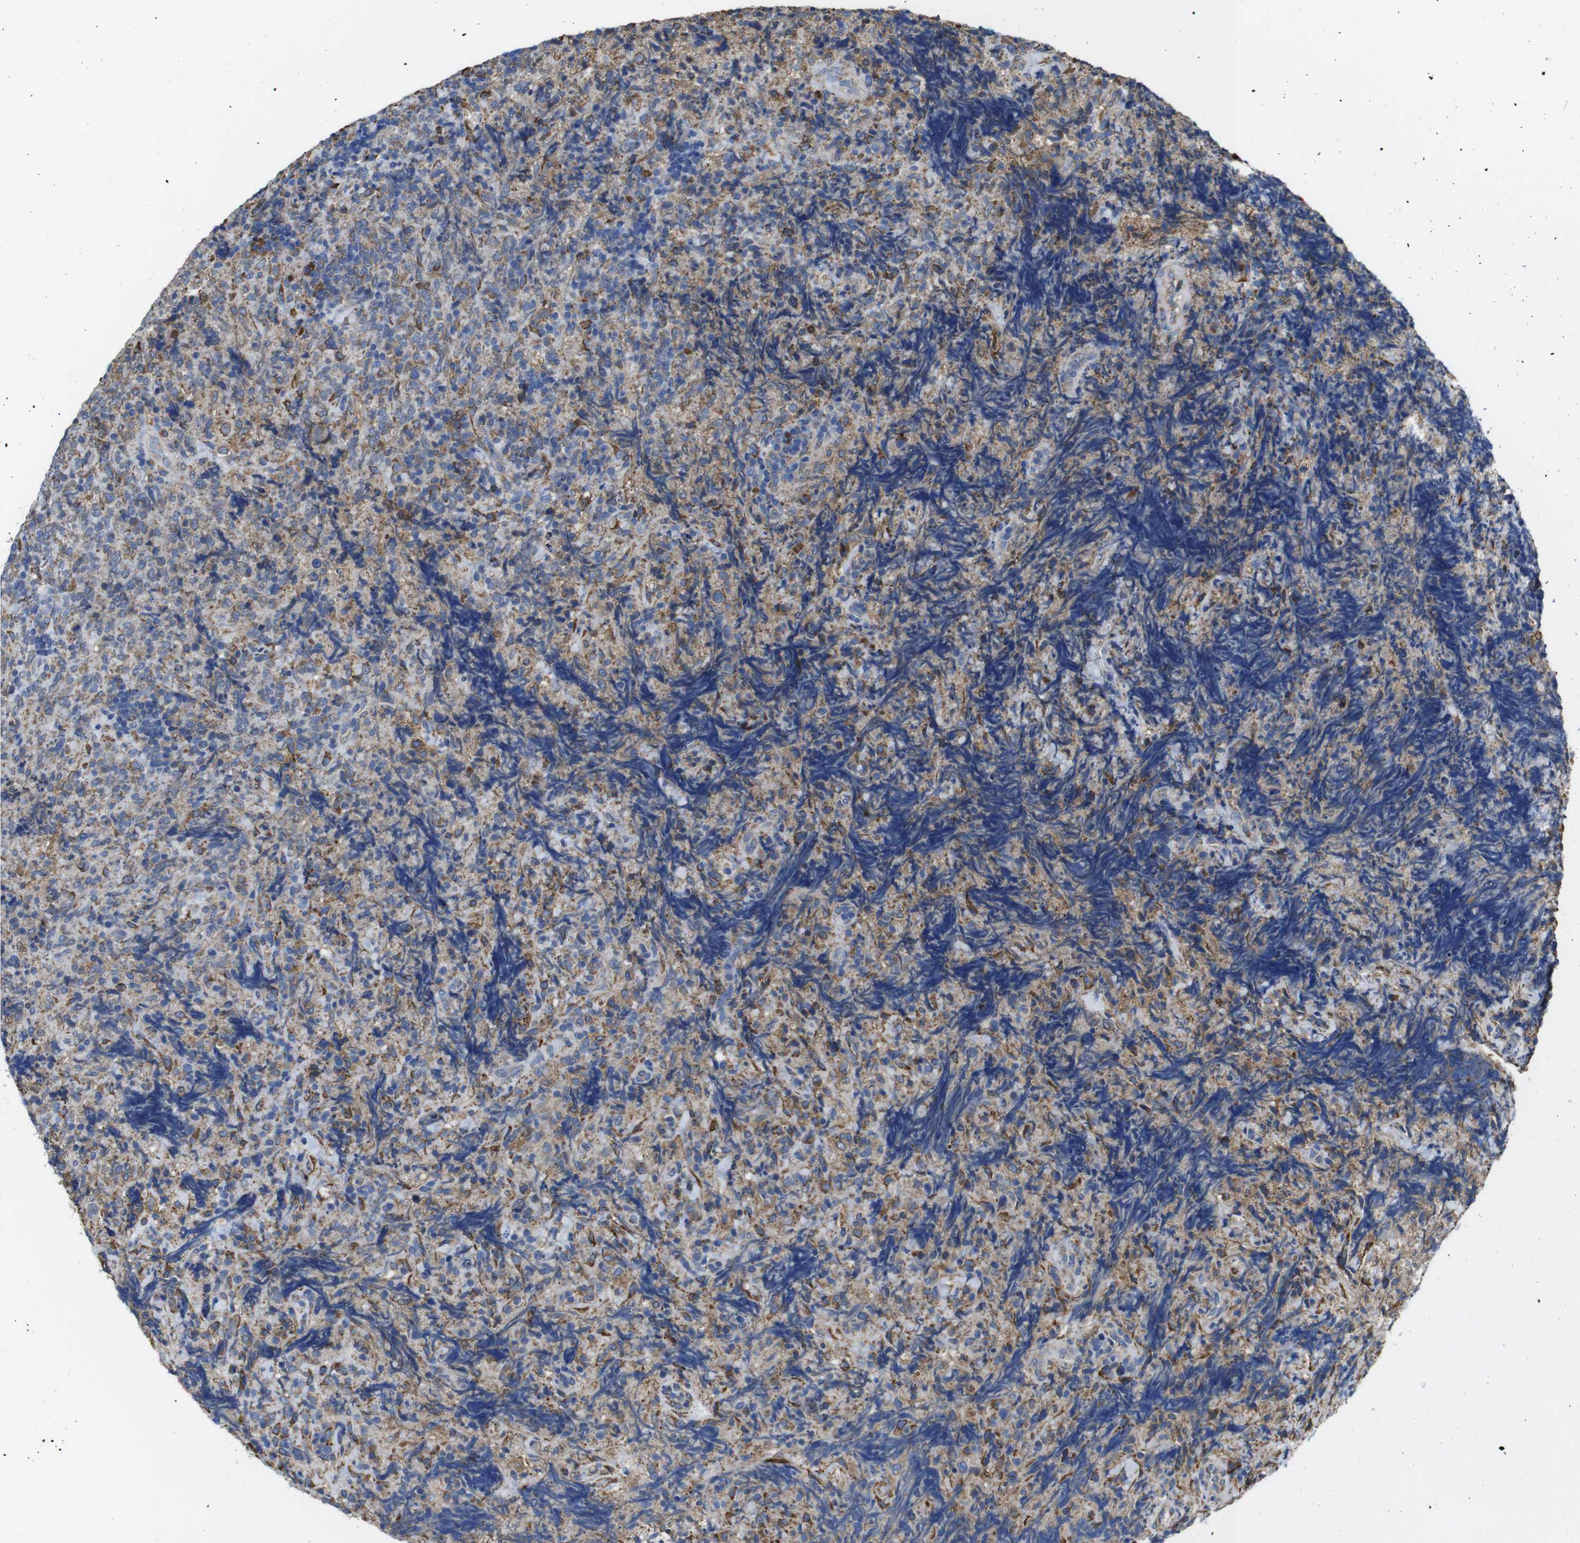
{"staining": {"intensity": "moderate", "quantity": "25%-75%", "location": "cytoplasmic/membranous"}, "tissue": "lymphoma", "cell_type": "Tumor cells", "image_type": "cancer", "snomed": [{"axis": "morphology", "description": "Malignant lymphoma, non-Hodgkin's type, High grade"}, {"axis": "topography", "description": "Tonsil"}], "caption": "Protein expression analysis of human lymphoma reveals moderate cytoplasmic/membranous positivity in approximately 25%-75% of tumor cells.", "gene": "PPIB", "patient": {"sex": "female", "age": 36}}